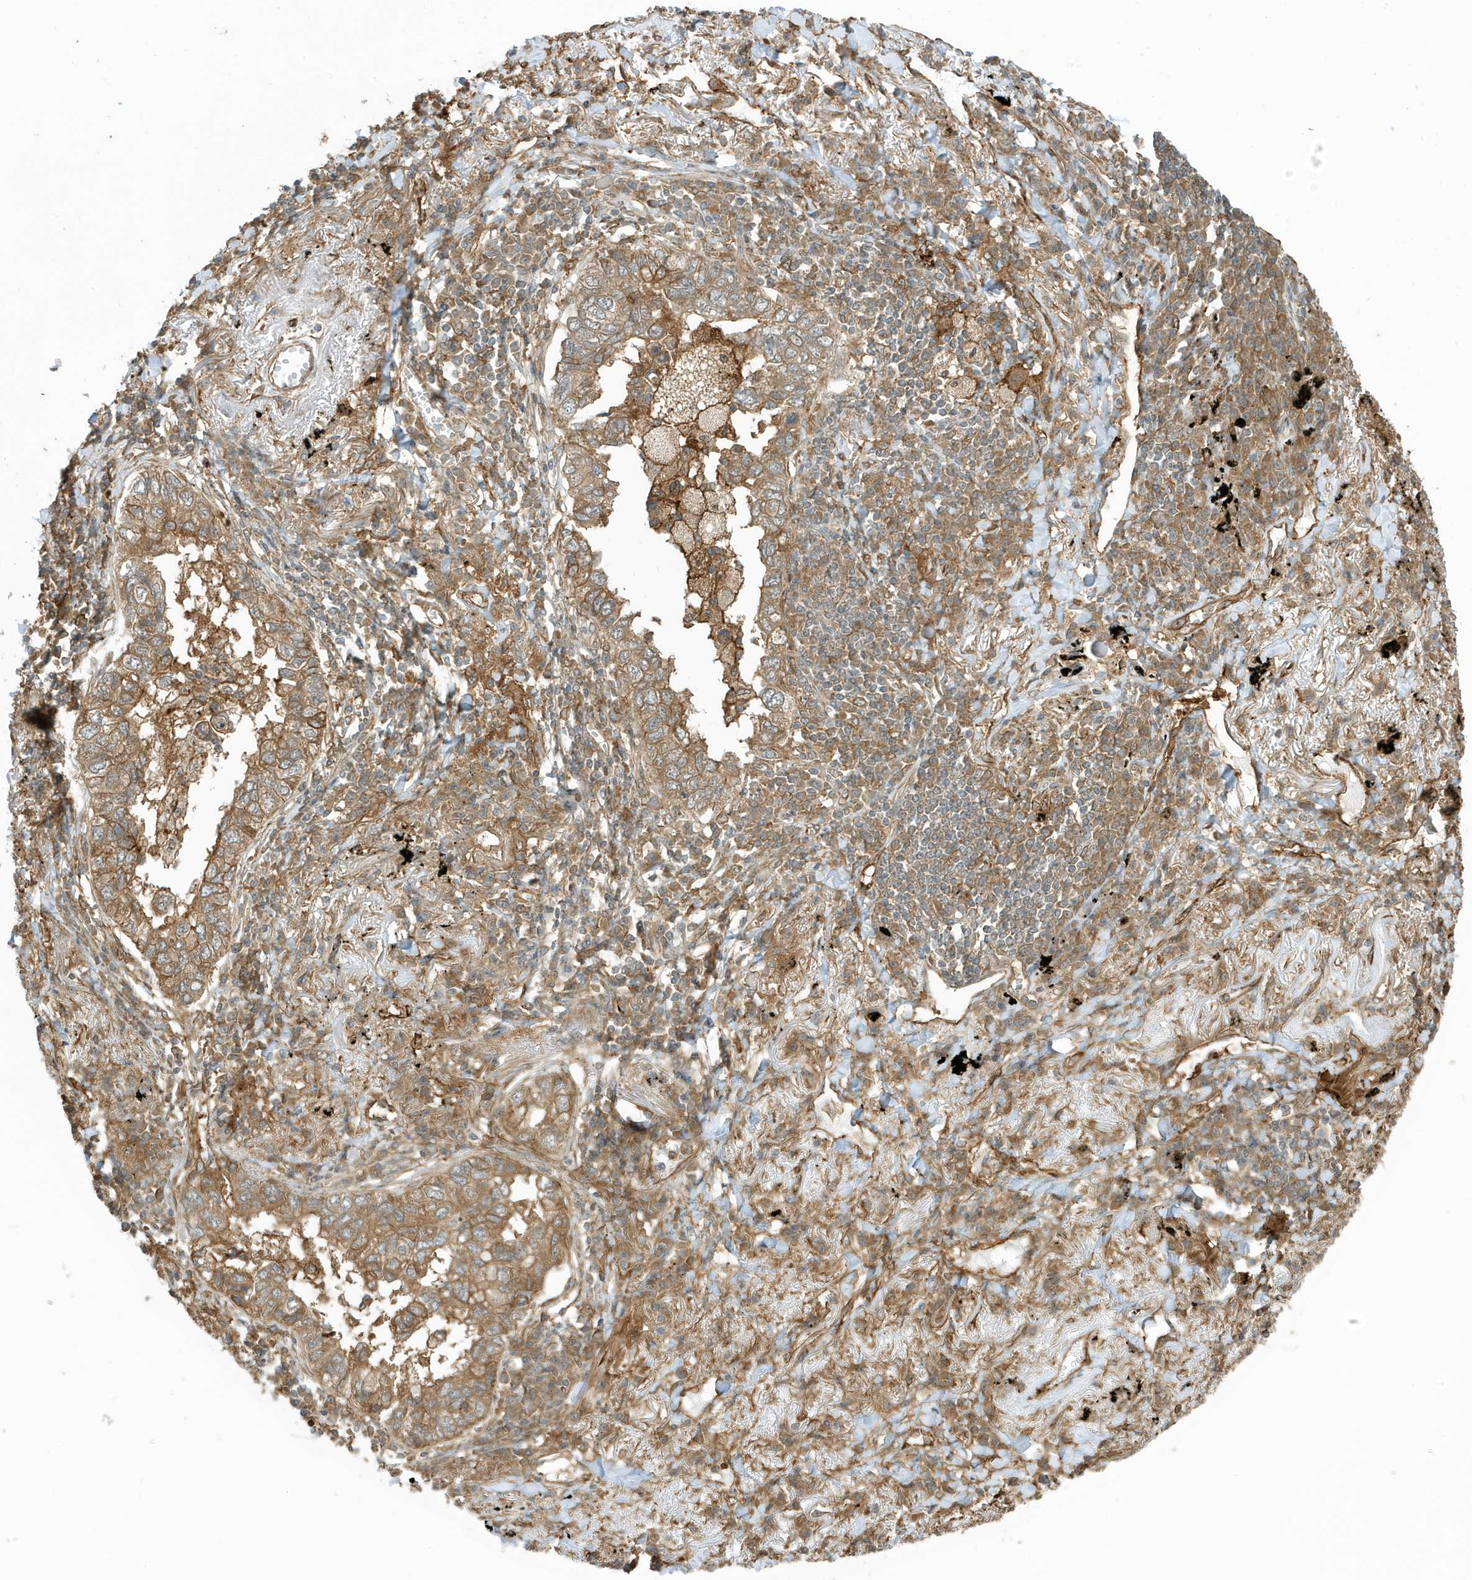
{"staining": {"intensity": "moderate", "quantity": "25%-75%", "location": "cytoplasmic/membranous"}, "tissue": "lung cancer", "cell_type": "Tumor cells", "image_type": "cancer", "snomed": [{"axis": "morphology", "description": "Adenocarcinoma, NOS"}, {"axis": "topography", "description": "Lung"}], "caption": "Immunohistochemical staining of human adenocarcinoma (lung) exhibits moderate cytoplasmic/membranous protein staining in approximately 25%-75% of tumor cells.", "gene": "CDC42EP3", "patient": {"sex": "male", "age": 65}}